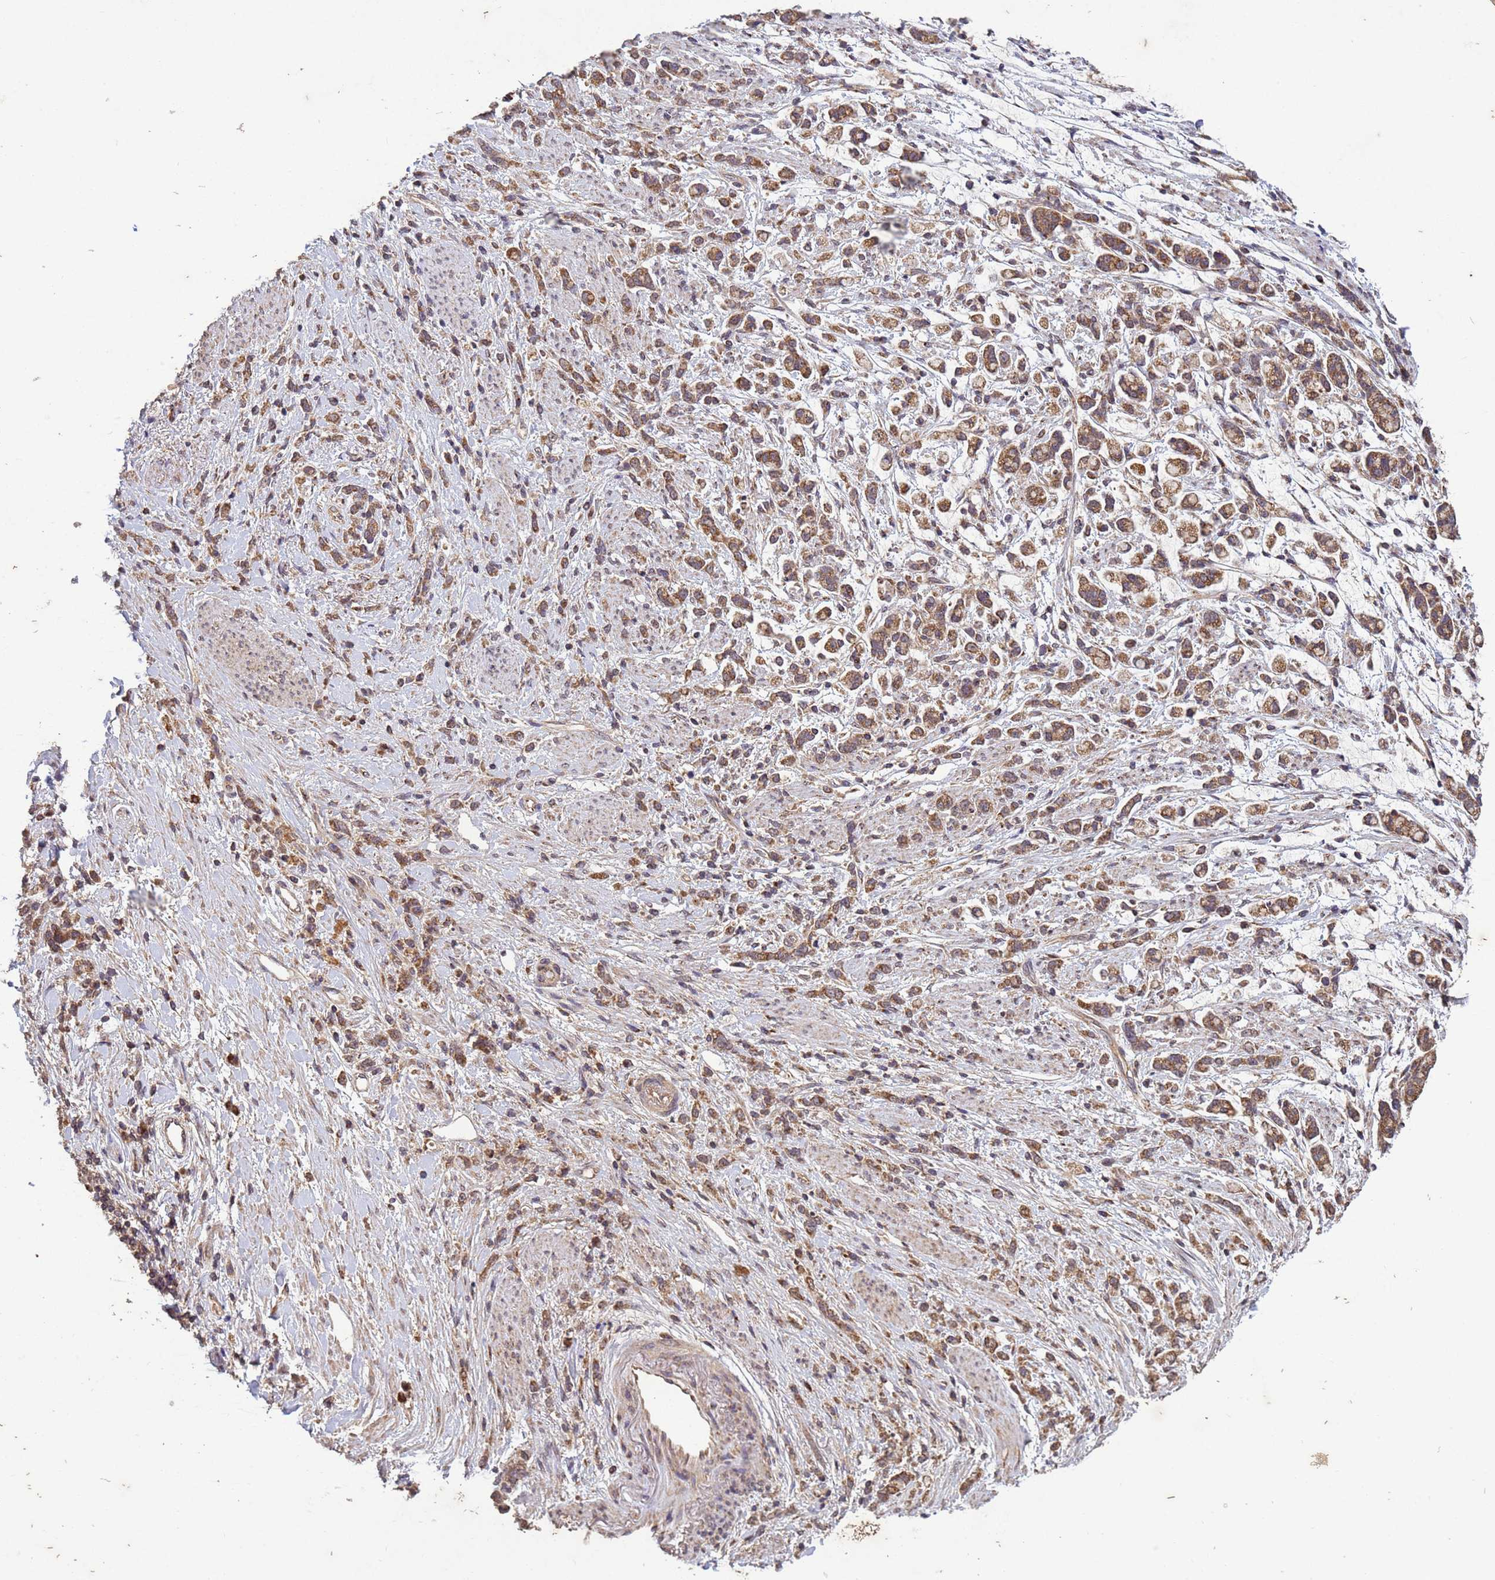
{"staining": {"intensity": "moderate", "quantity": ">75%", "location": "cytoplasmic/membranous"}, "tissue": "stomach cancer", "cell_type": "Tumor cells", "image_type": "cancer", "snomed": [{"axis": "morphology", "description": "Adenocarcinoma, NOS"}, {"axis": "topography", "description": "Stomach"}], "caption": "Protein expression analysis of human stomach adenocarcinoma reveals moderate cytoplasmic/membranous staining in about >75% of tumor cells. The staining was performed using DAB to visualize the protein expression in brown, while the nuclei were stained in blue with hematoxylin (Magnification: 20x).", "gene": "FASTKD1", "patient": {"sex": "female", "age": 60}}